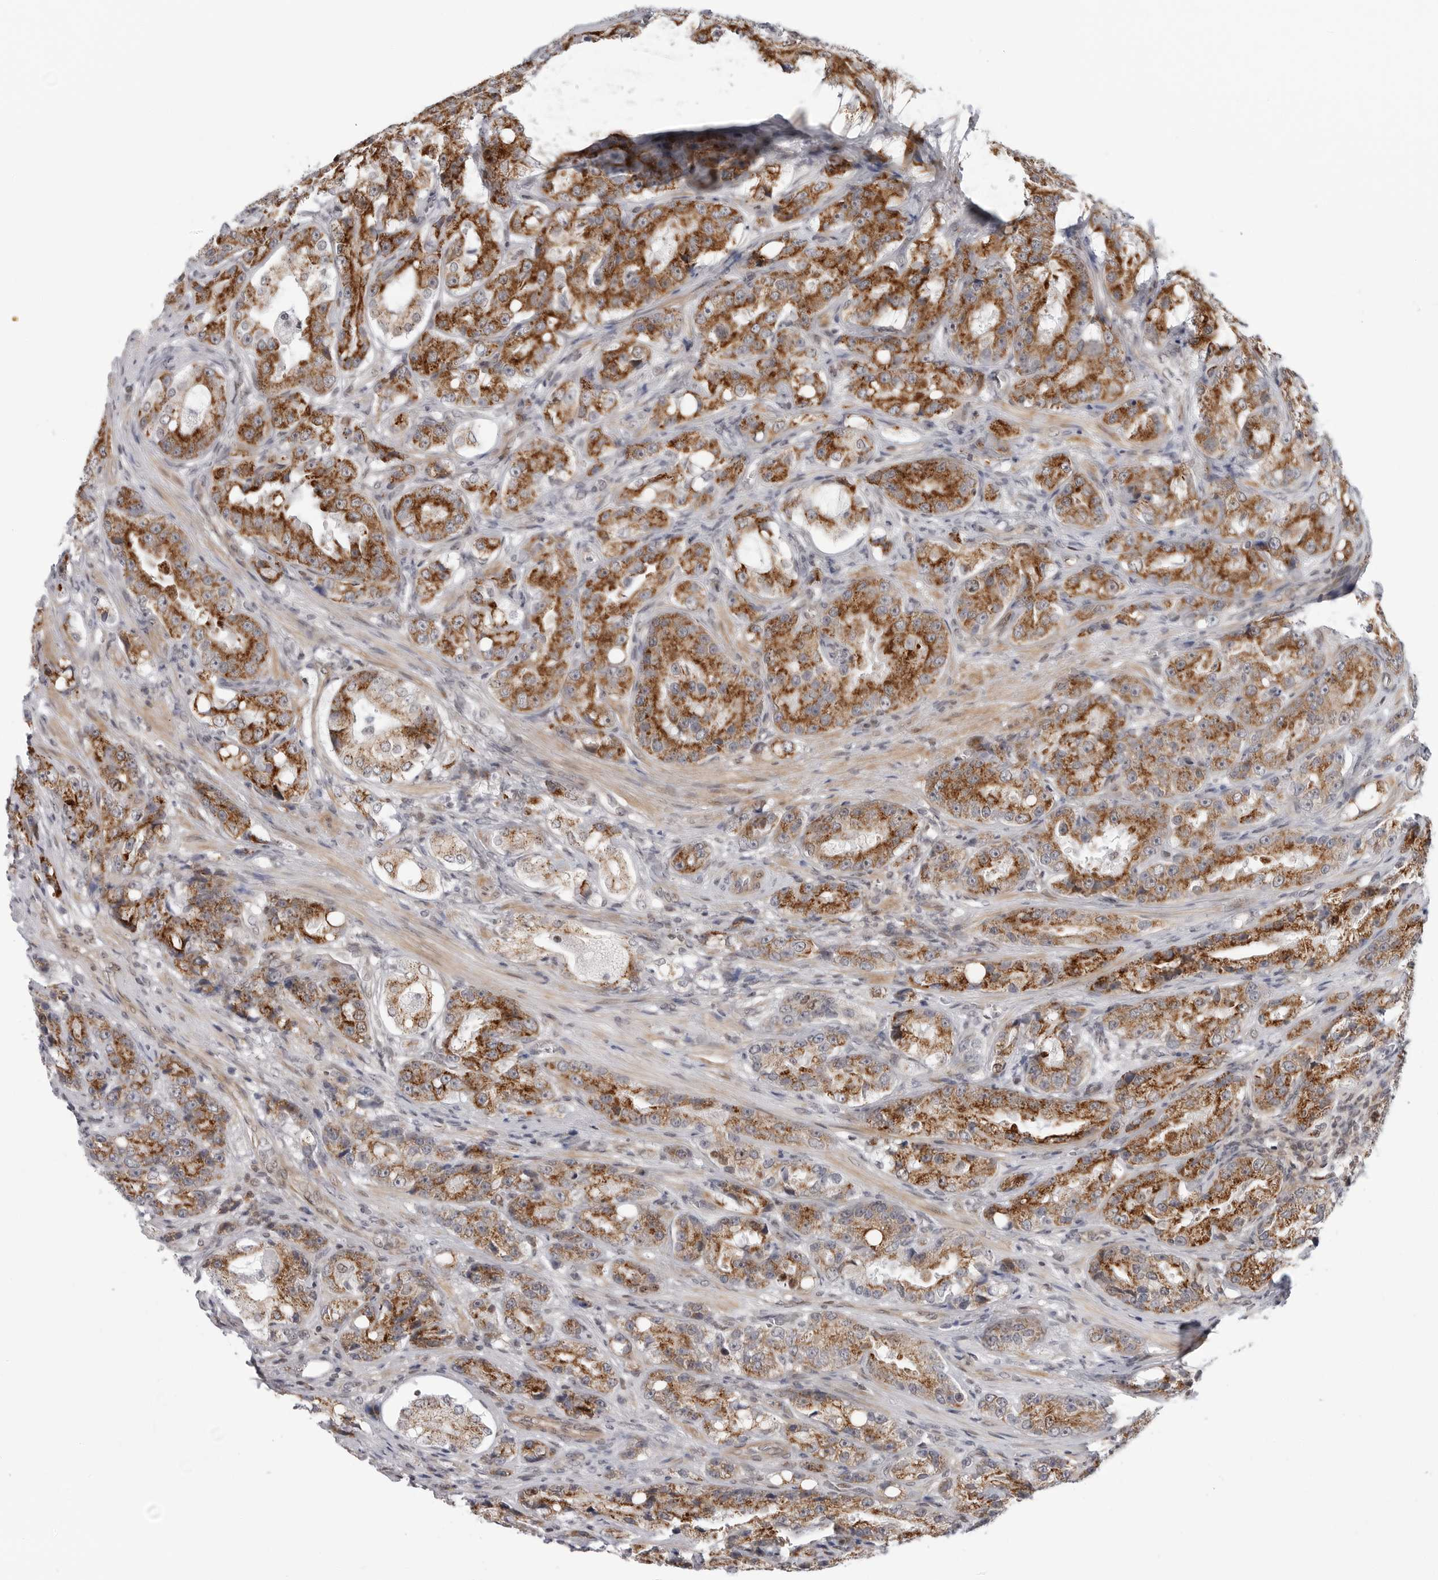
{"staining": {"intensity": "strong", "quantity": ">75%", "location": "cytoplasmic/membranous"}, "tissue": "prostate cancer", "cell_type": "Tumor cells", "image_type": "cancer", "snomed": [{"axis": "morphology", "description": "Adenocarcinoma, High grade"}, {"axis": "topography", "description": "Prostate"}], "caption": "Immunohistochemical staining of prostate high-grade adenocarcinoma reveals high levels of strong cytoplasmic/membranous protein positivity in approximately >75% of tumor cells.", "gene": "FAM135B", "patient": {"sex": "male", "age": 60}}